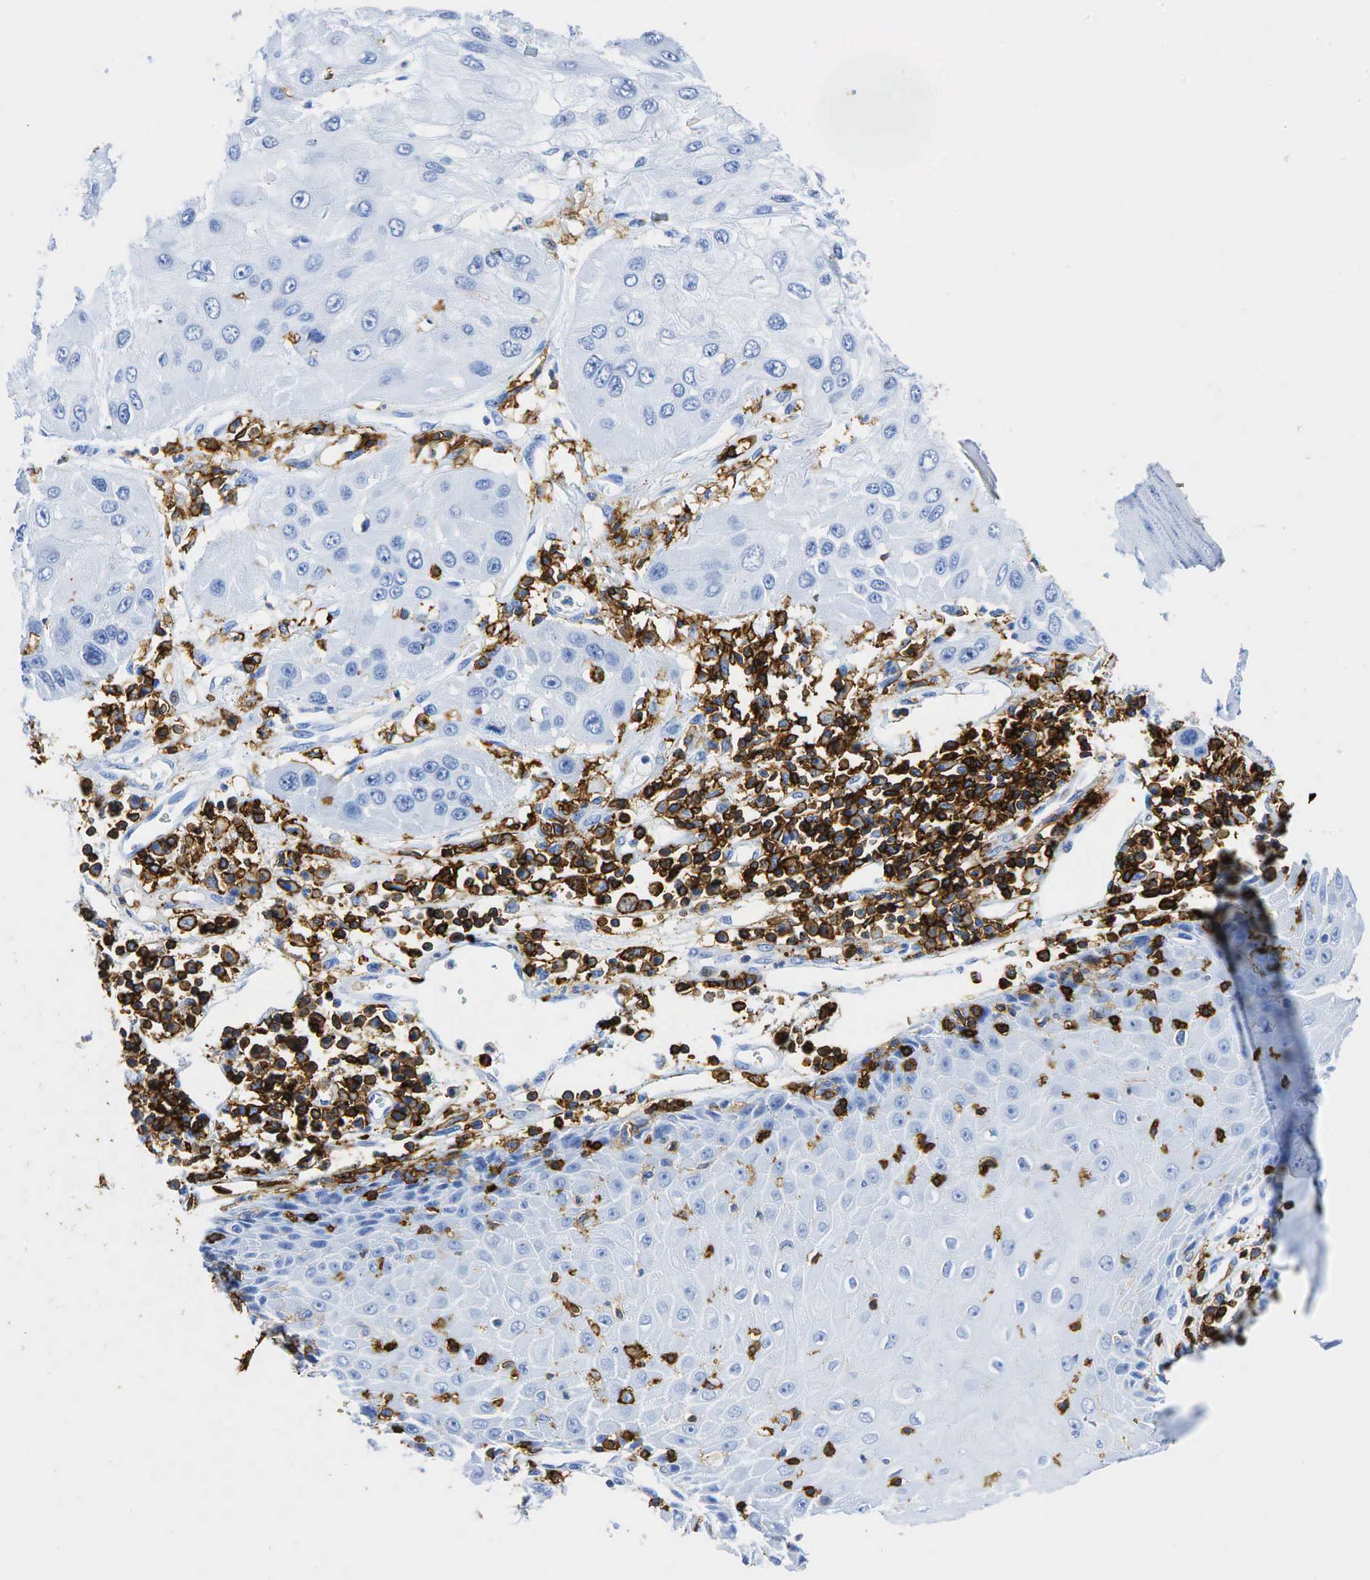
{"staining": {"intensity": "negative", "quantity": "none", "location": "none"}, "tissue": "skin cancer", "cell_type": "Tumor cells", "image_type": "cancer", "snomed": [{"axis": "morphology", "description": "Squamous cell carcinoma, NOS"}, {"axis": "topography", "description": "Skin"}, {"axis": "topography", "description": "Anal"}], "caption": "Skin cancer (squamous cell carcinoma) was stained to show a protein in brown. There is no significant staining in tumor cells. (Stains: DAB (3,3'-diaminobenzidine) immunohistochemistry with hematoxylin counter stain, Microscopy: brightfield microscopy at high magnification).", "gene": "PTPRC", "patient": {"sex": "male", "age": 61}}